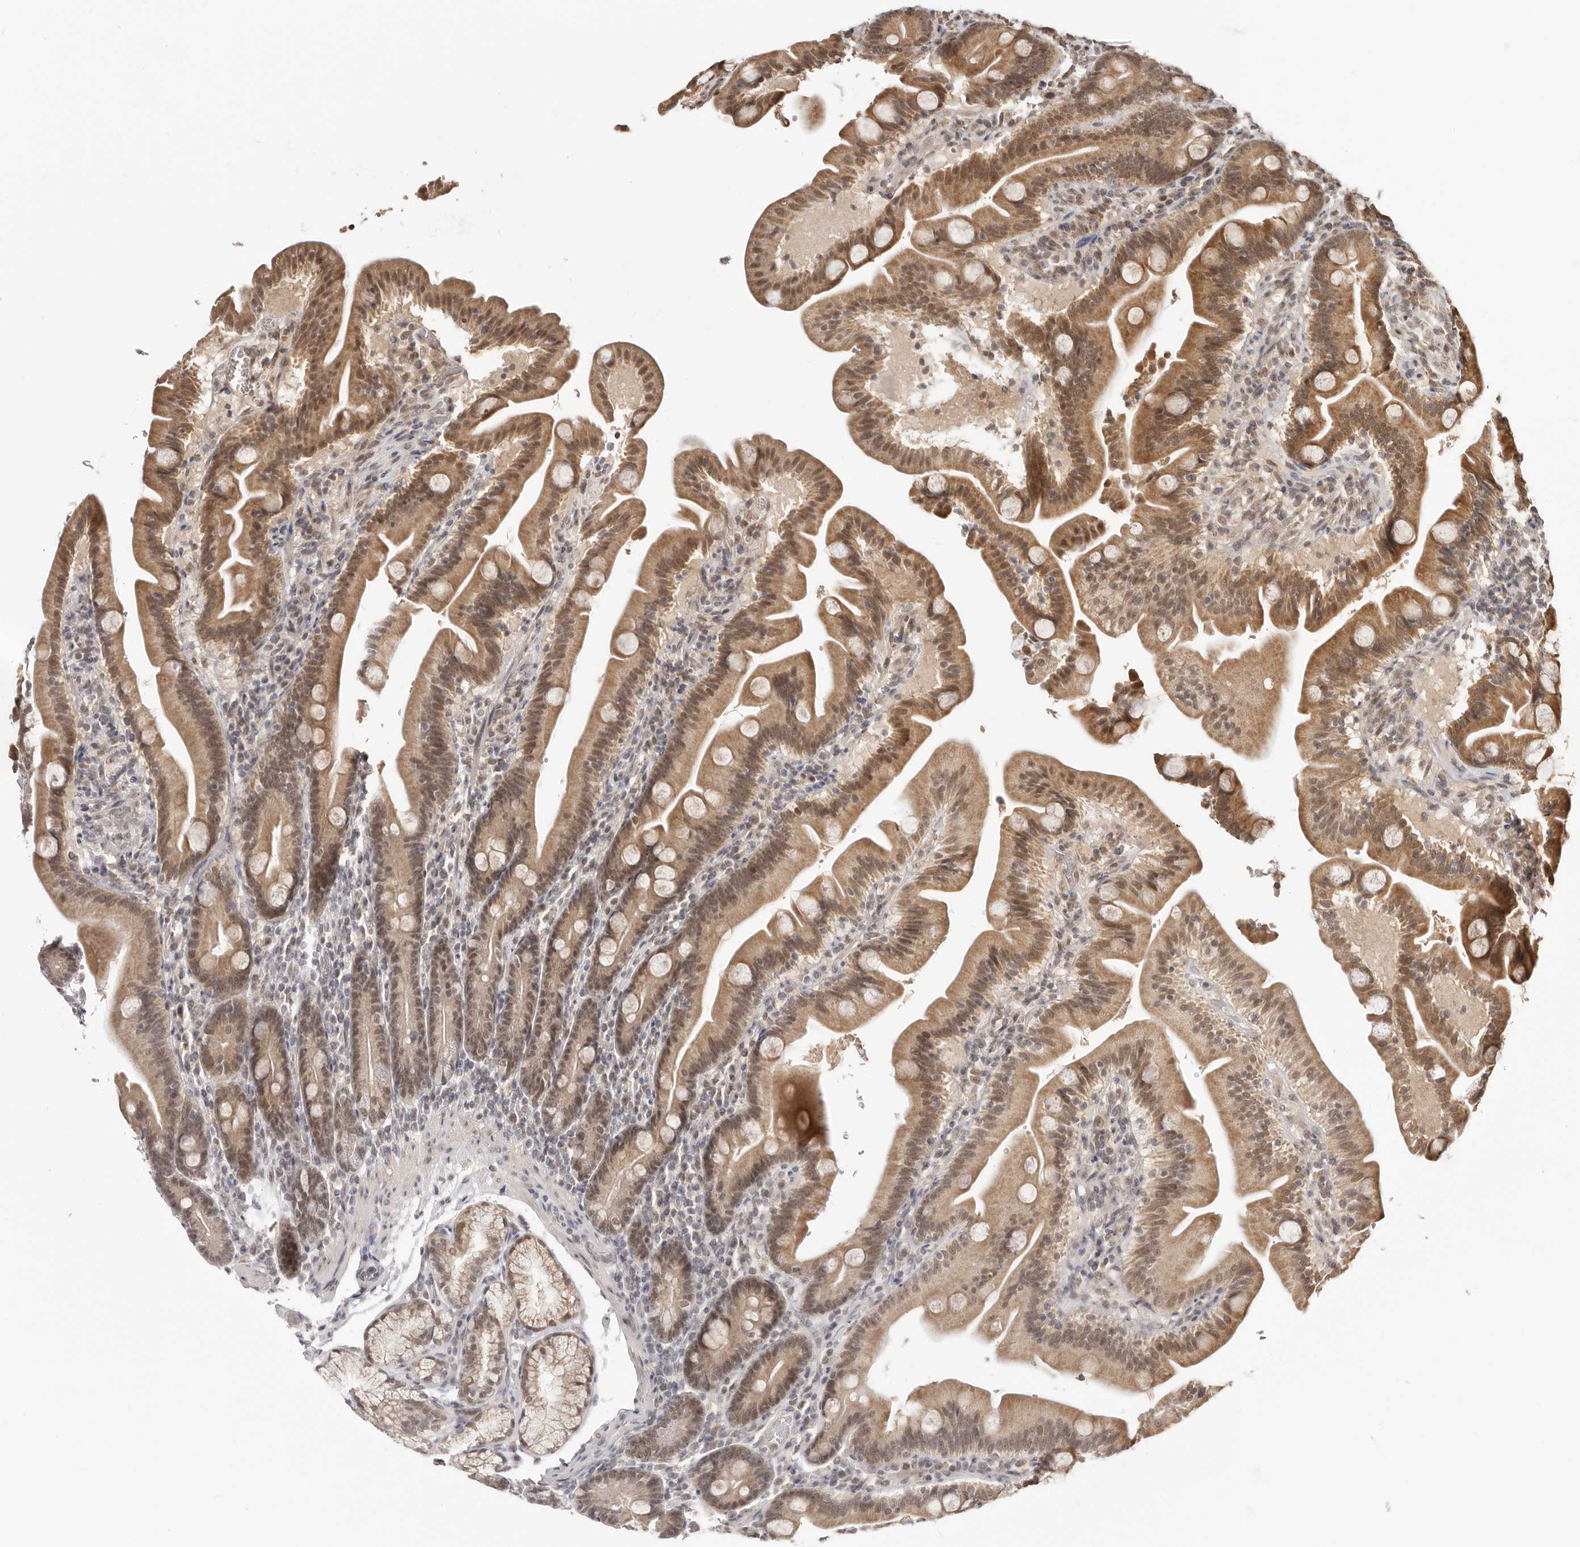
{"staining": {"intensity": "moderate", "quantity": ">75%", "location": "cytoplasmic/membranous,nuclear"}, "tissue": "duodenum", "cell_type": "Glandular cells", "image_type": "normal", "snomed": [{"axis": "morphology", "description": "Normal tissue, NOS"}, {"axis": "topography", "description": "Duodenum"}], "caption": "The photomicrograph shows a brown stain indicating the presence of a protein in the cytoplasmic/membranous,nuclear of glandular cells in duodenum. (IHC, brightfield microscopy, high magnification).", "gene": "MED8", "patient": {"sex": "male", "age": 54}}